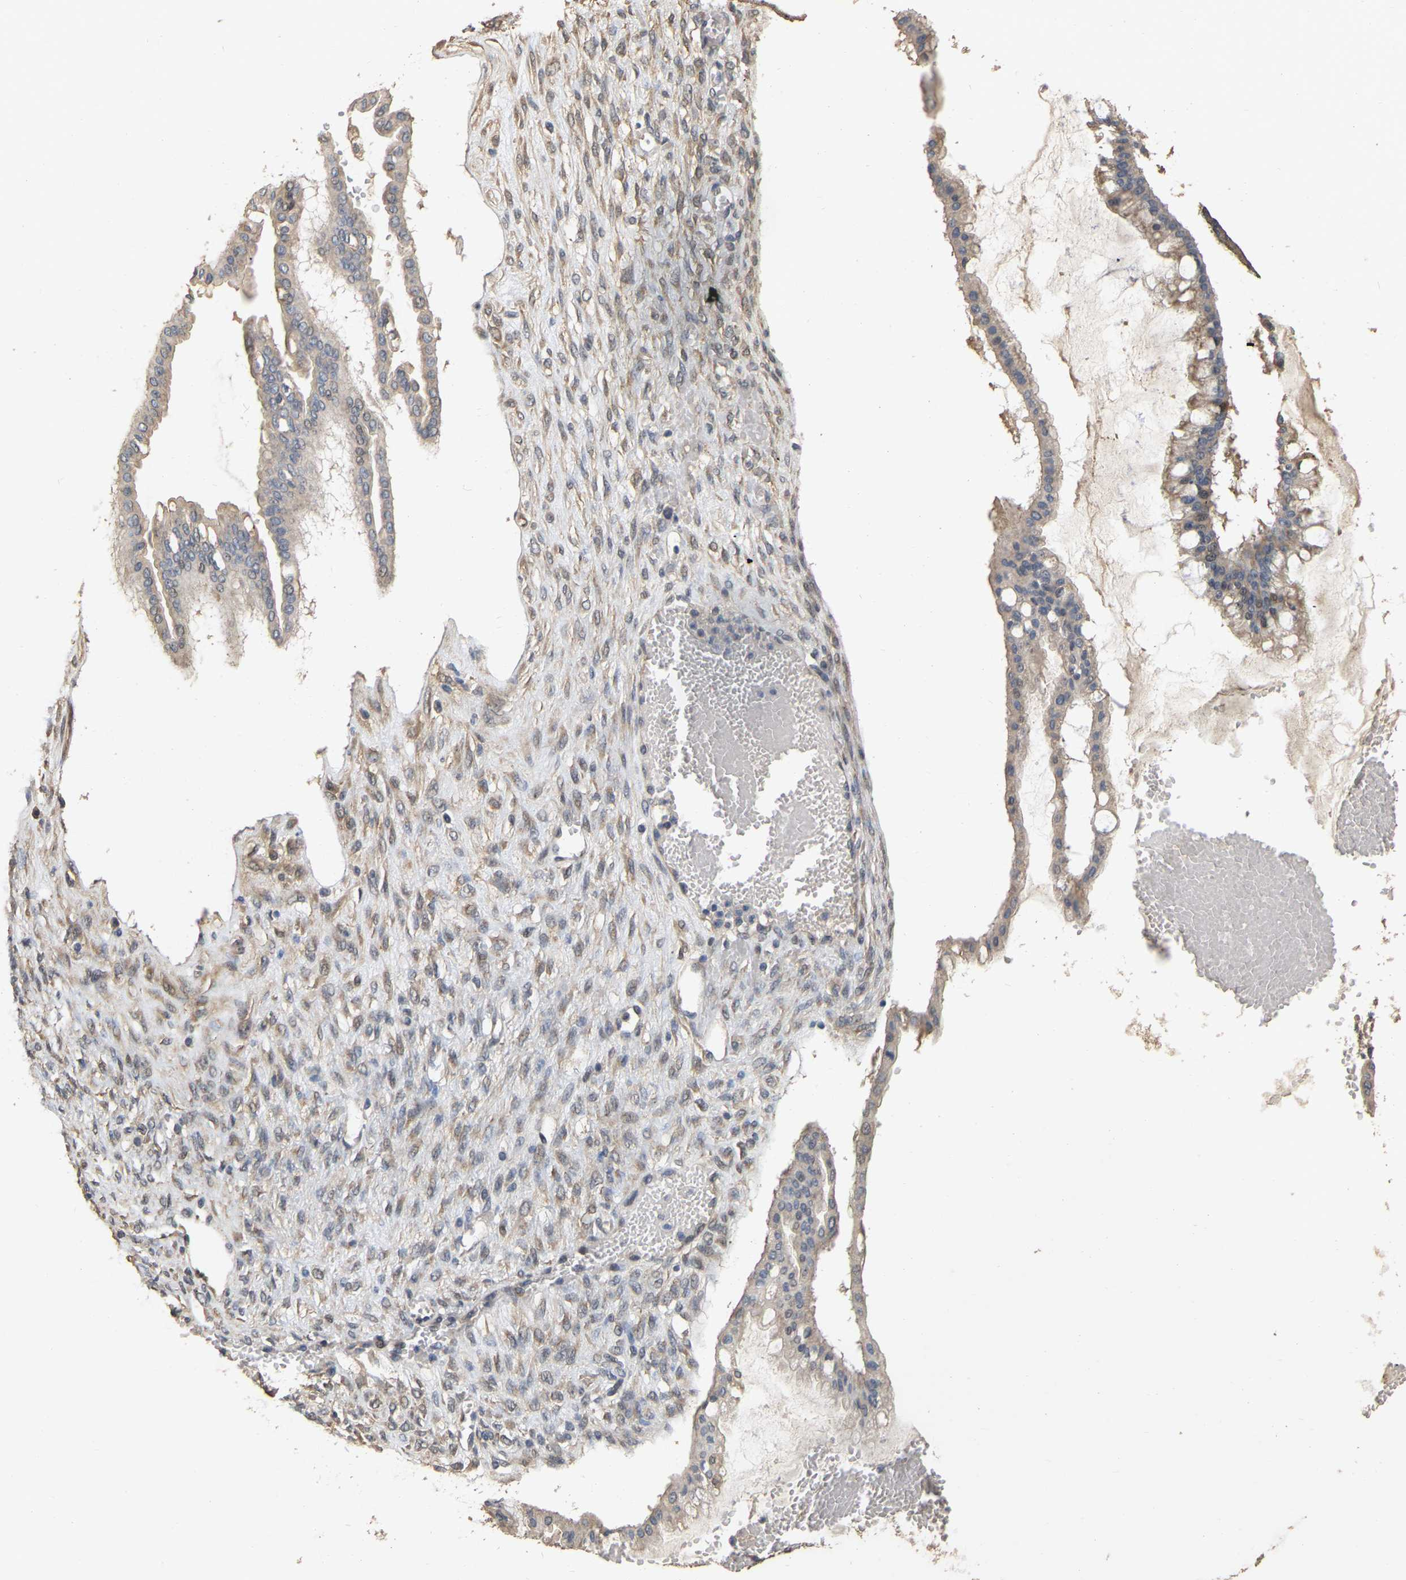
{"staining": {"intensity": "weak", "quantity": "<25%", "location": "cytoplasmic/membranous"}, "tissue": "ovarian cancer", "cell_type": "Tumor cells", "image_type": "cancer", "snomed": [{"axis": "morphology", "description": "Cystadenocarcinoma, mucinous, NOS"}, {"axis": "topography", "description": "Ovary"}], "caption": "High magnification brightfield microscopy of ovarian cancer (mucinous cystadenocarcinoma) stained with DAB (3,3'-diaminobenzidine) (brown) and counterstained with hematoxylin (blue): tumor cells show no significant expression.", "gene": "NCS1", "patient": {"sex": "female", "age": 73}}